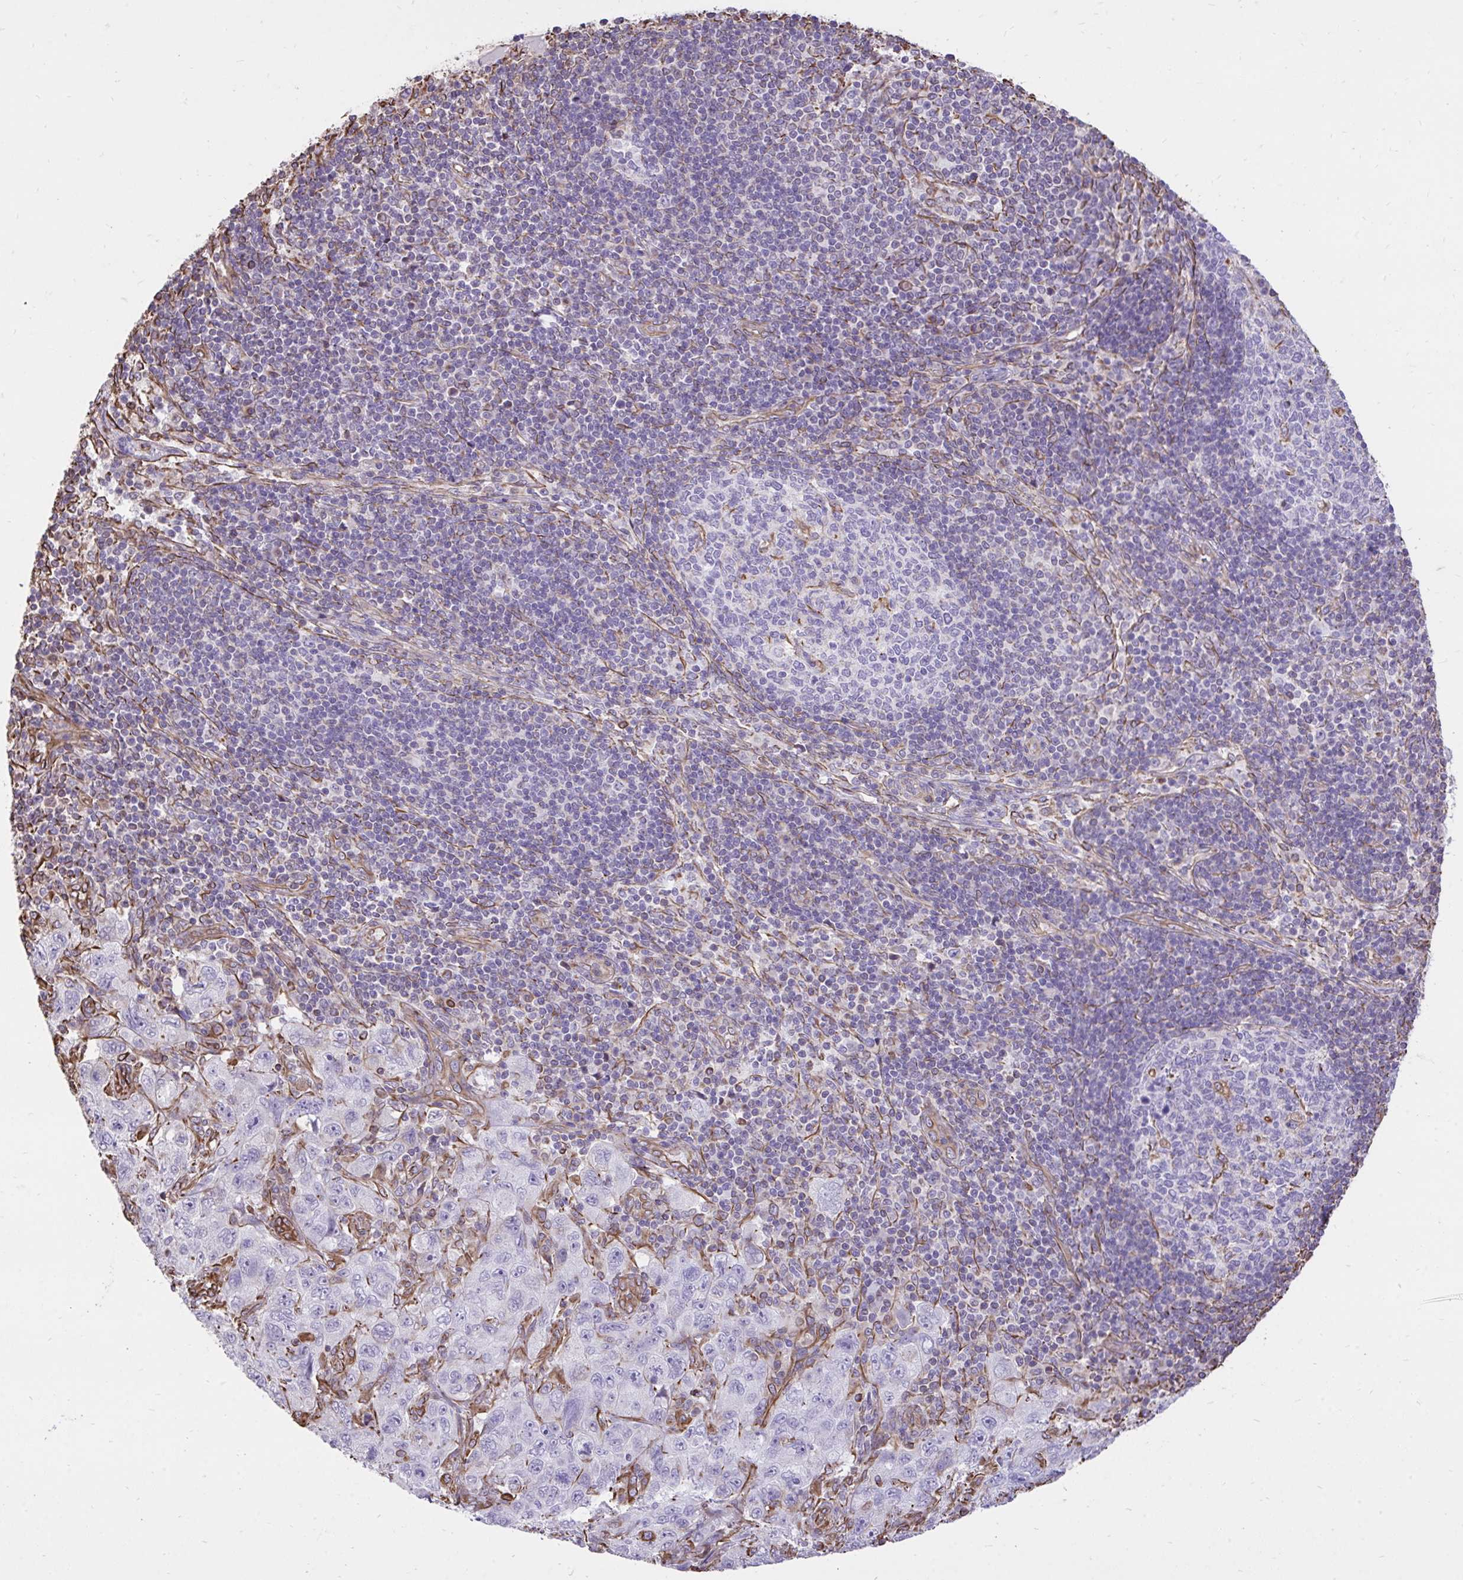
{"staining": {"intensity": "negative", "quantity": "none", "location": "none"}, "tissue": "pancreatic cancer", "cell_type": "Tumor cells", "image_type": "cancer", "snomed": [{"axis": "morphology", "description": "Adenocarcinoma, NOS"}, {"axis": "topography", "description": "Pancreas"}], "caption": "Histopathology image shows no significant protein positivity in tumor cells of adenocarcinoma (pancreatic).", "gene": "RNF103", "patient": {"sex": "male", "age": 68}}